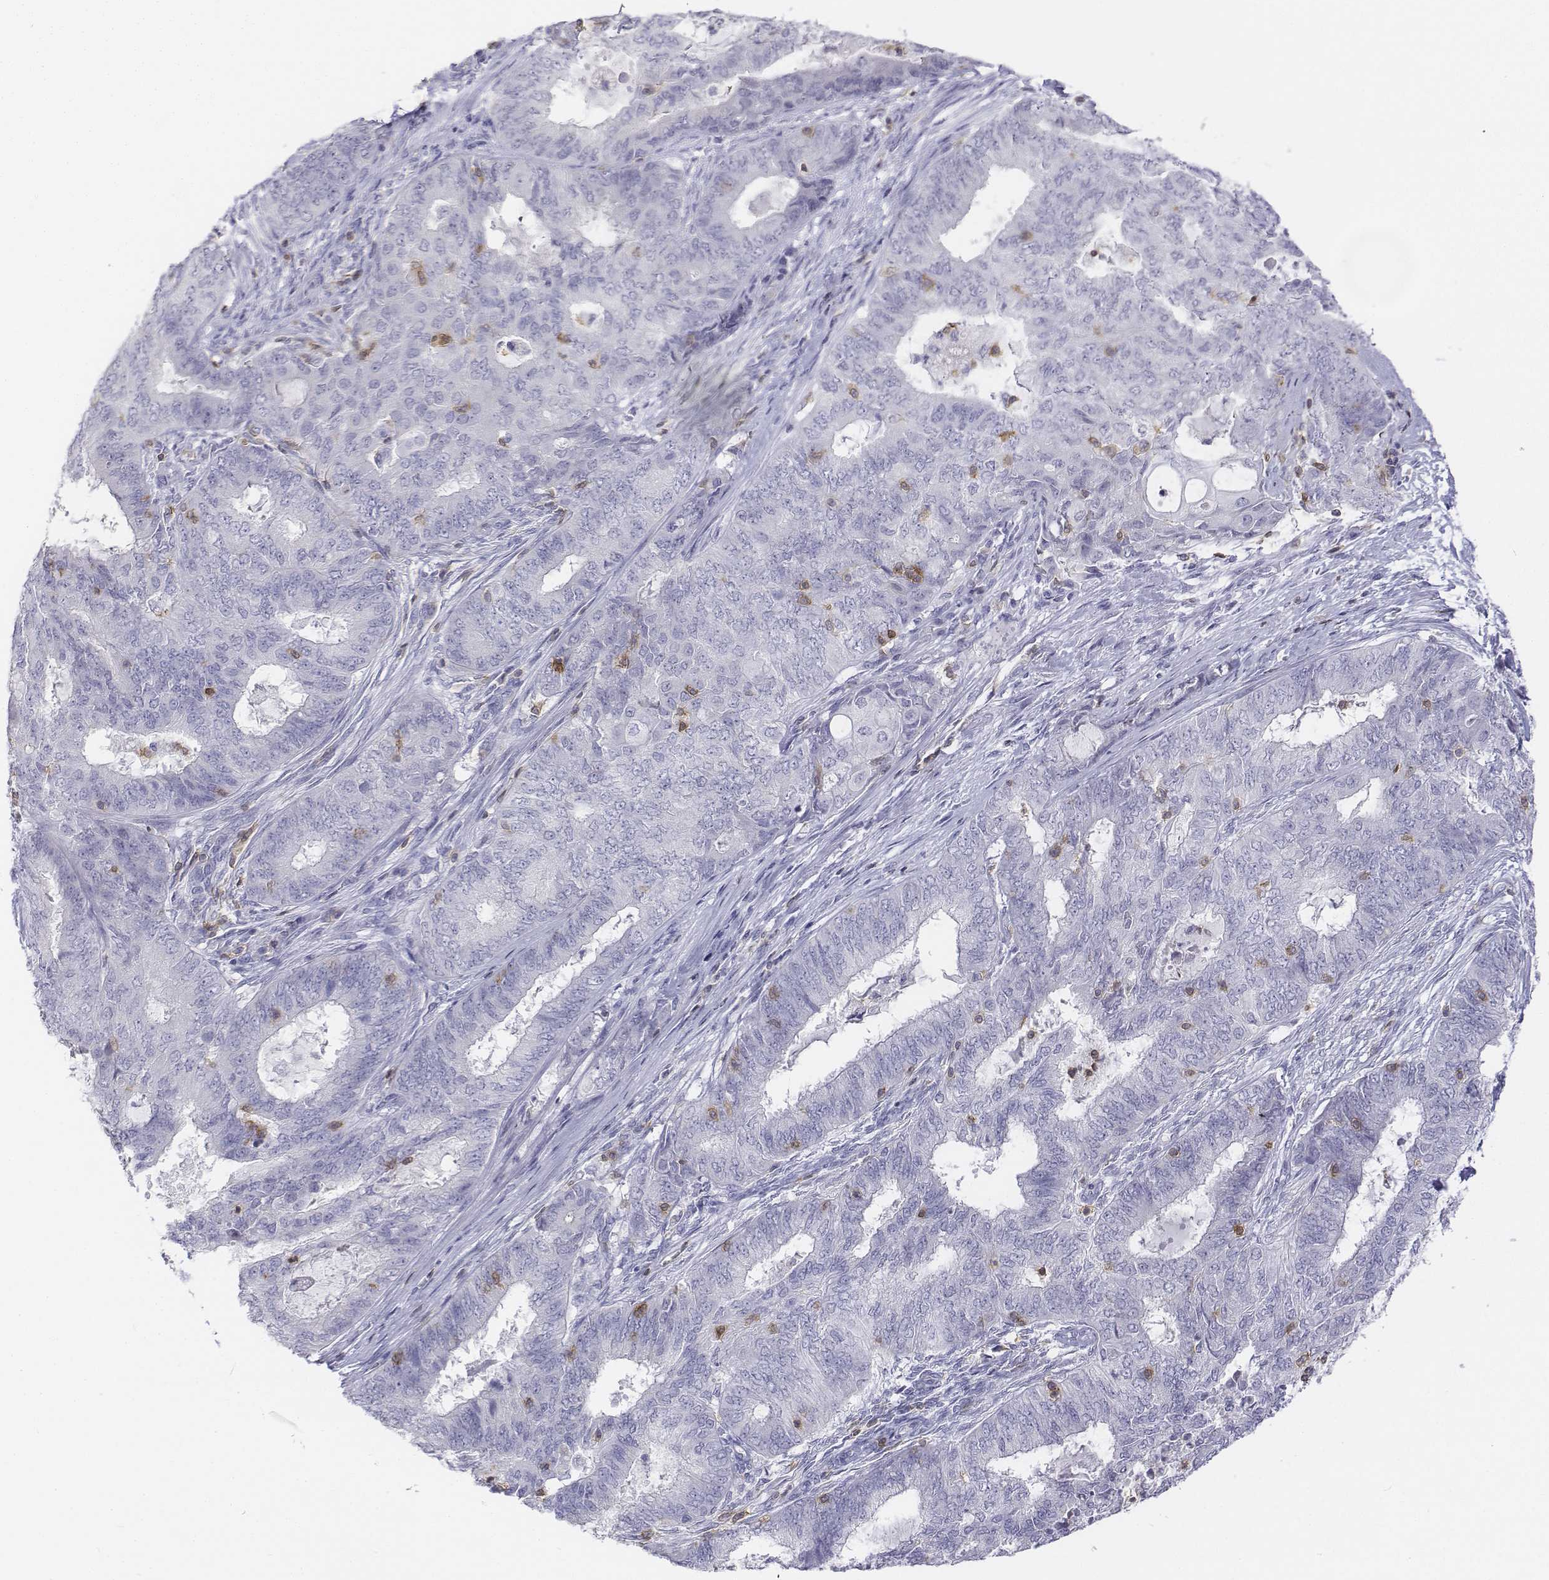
{"staining": {"intensity": "negative", "quantity": "none", "location": "none"}, "tissue": "endometrial cancer", "cell_type": "Tumor cells", "image_type": "cancer", "snomed": [{"axis": "morphology", "description": "Adenocarcinoma, NOS"}, {"axis": "topography", "description": "Endometrium"}], "caption": "Histopathology image shows no protein positivity in tumor cells of endometrial cancer (adenocarcinoma) tissue. The staining is performed using DAB (3,3'-diaminobenzidine) brown chromogen with nuclei counter-stained in using hematoxylin.", "gene": "CD3E", "patient": {"sex": "female", "age": 62}}